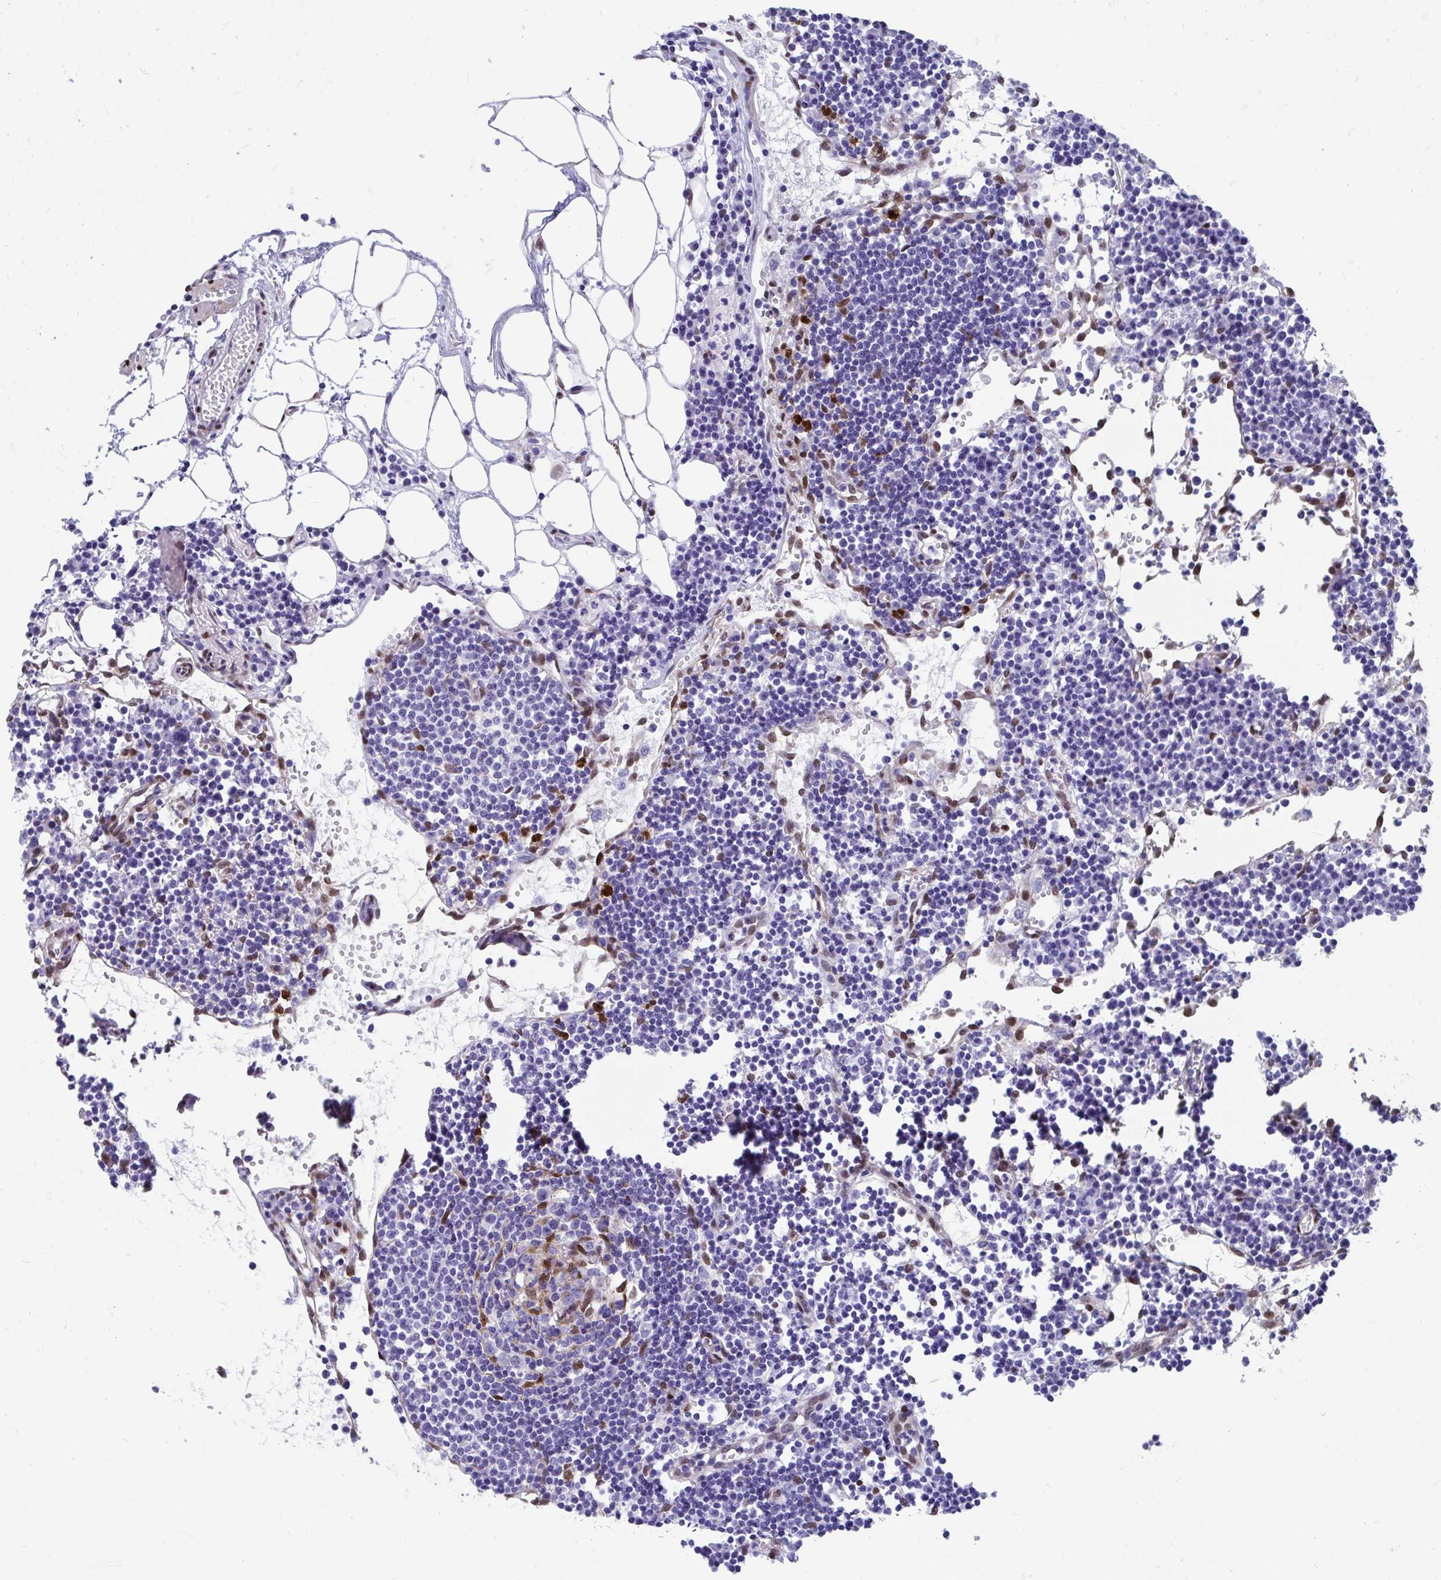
{"staining": {"intensity": "moderate", "quantity": "<25%", "location": "cytoplasmic/membranous,nuclear"}, "tissue": "lymph node", "cell_type": "Germinal center cells", "image_type": "normal", "snomed": [{"axis": "morphology", "description": "Normal tissue, NOS"}, {"axis": "topography", "description": "Lymph node"}], "caption": "A photomicrograph showing moderate cytoplasmic/membranous,nuclear expression in about <25% of germinal center cells in benign lymph node, as visualized by brown immunohistochemical staining.", "gene": "RBPMS", "patient": {"sex": "female", "age": 78}}